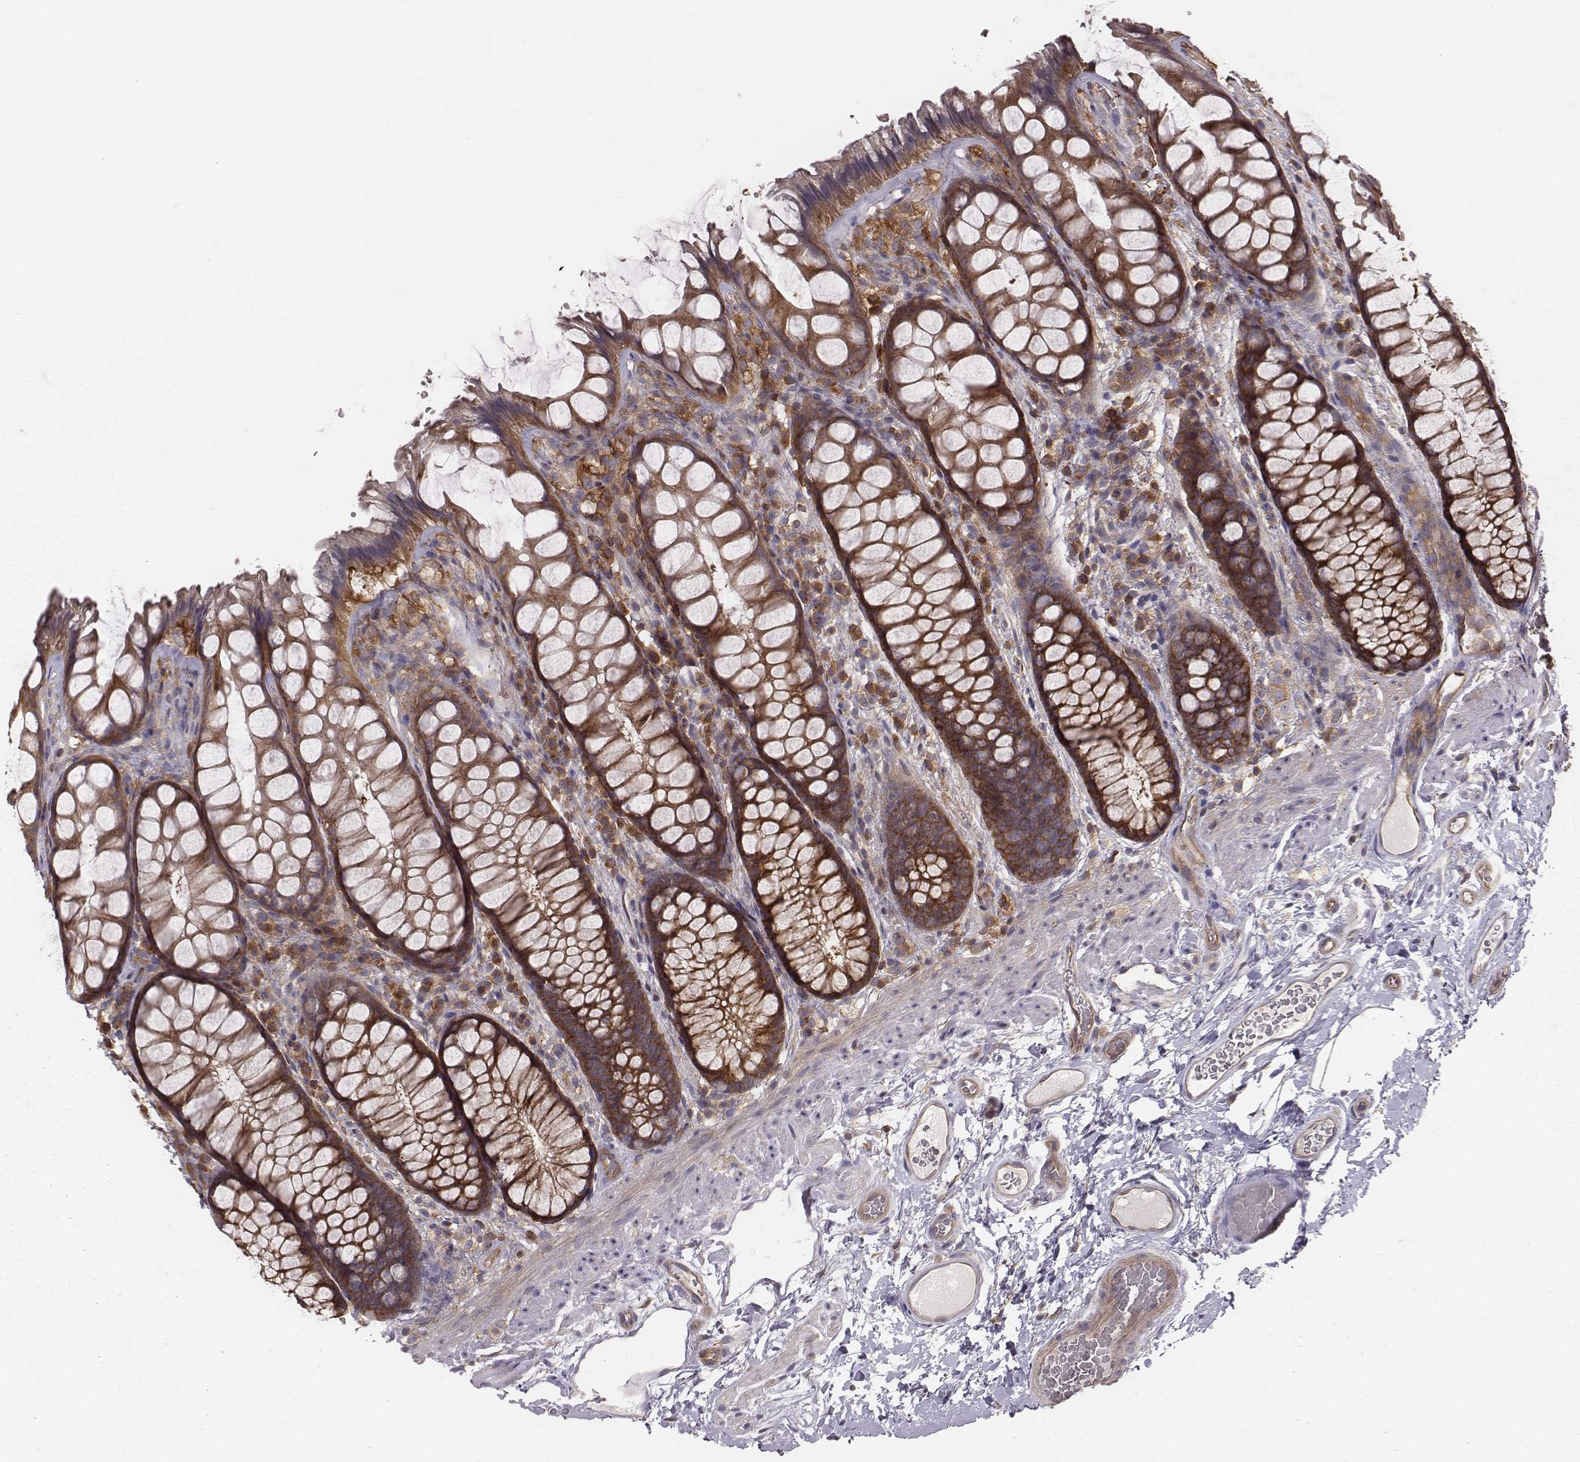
{"staining": {"intensity": "strong", "quantity": ">75%", "location": "cytoplasmic/membranous"}, "tissue": "rectum", "cell_type": "Glandular cells", "image_type": "normal", "snomed": [{"axis": "morphology", "description": "Normal tissue, NOS"}, {"axis": "topography", "description": "Rectum"}], "caption": "Immunohistochemistry image of unremarkable rectum: human rectum stained using immunohistochemistry exhibits high levels of strong protein expression localized specifically in the cytoplasmic/membranous of glandular cells, appearing as a cytoplasmic/membranous brown color.", "gene": "CAD", "patient": {"sex": "female", "age": 62}}